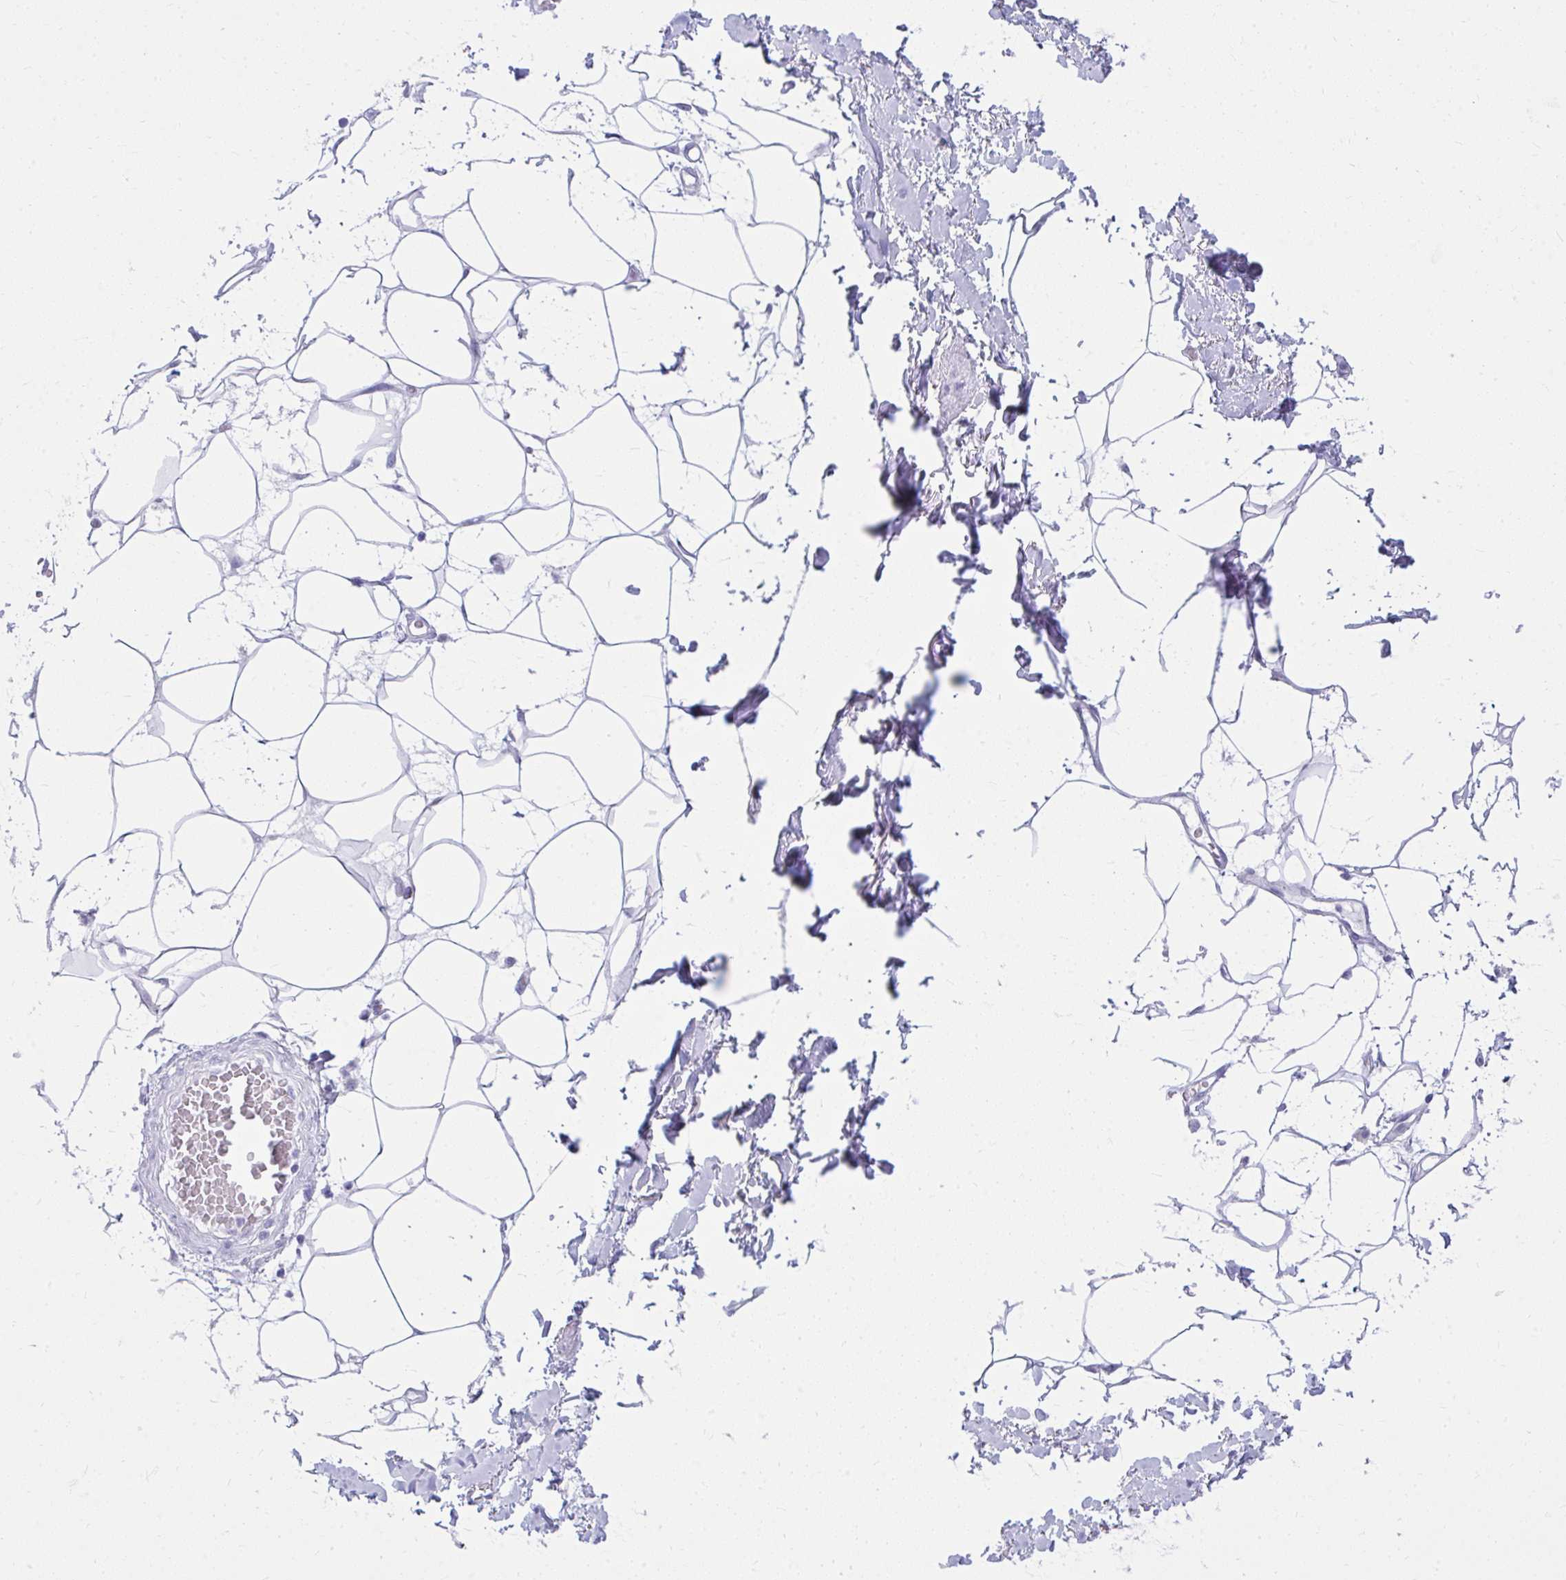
{"staining": {"intensity": "negative", "quantity": "none", "location": "none"}, "tissue": "adipose tissue", "cell_type": "Adipocytes", "image_type": "normal", "snomed": [{"axis": "morphology", "description": "Normal tissue, NOS"}, {"axis": "topography", "description": "Vagina"}, {"axis": "topography", "description": "Peripheral nerve tissue"}], "caption": "The immunohistochemistry (IHC) image has no significant staining in adipocytes of adipose tissue. (Stains: DAB (3,3'-diaminobenzidine) immunohistochemistry (IHC) with hematoxylin counter stain, Microscopy: brightfield microscopy at high magnification).", "gene": "OR5F1", "patient": {"sex": "female", "age": 71}}